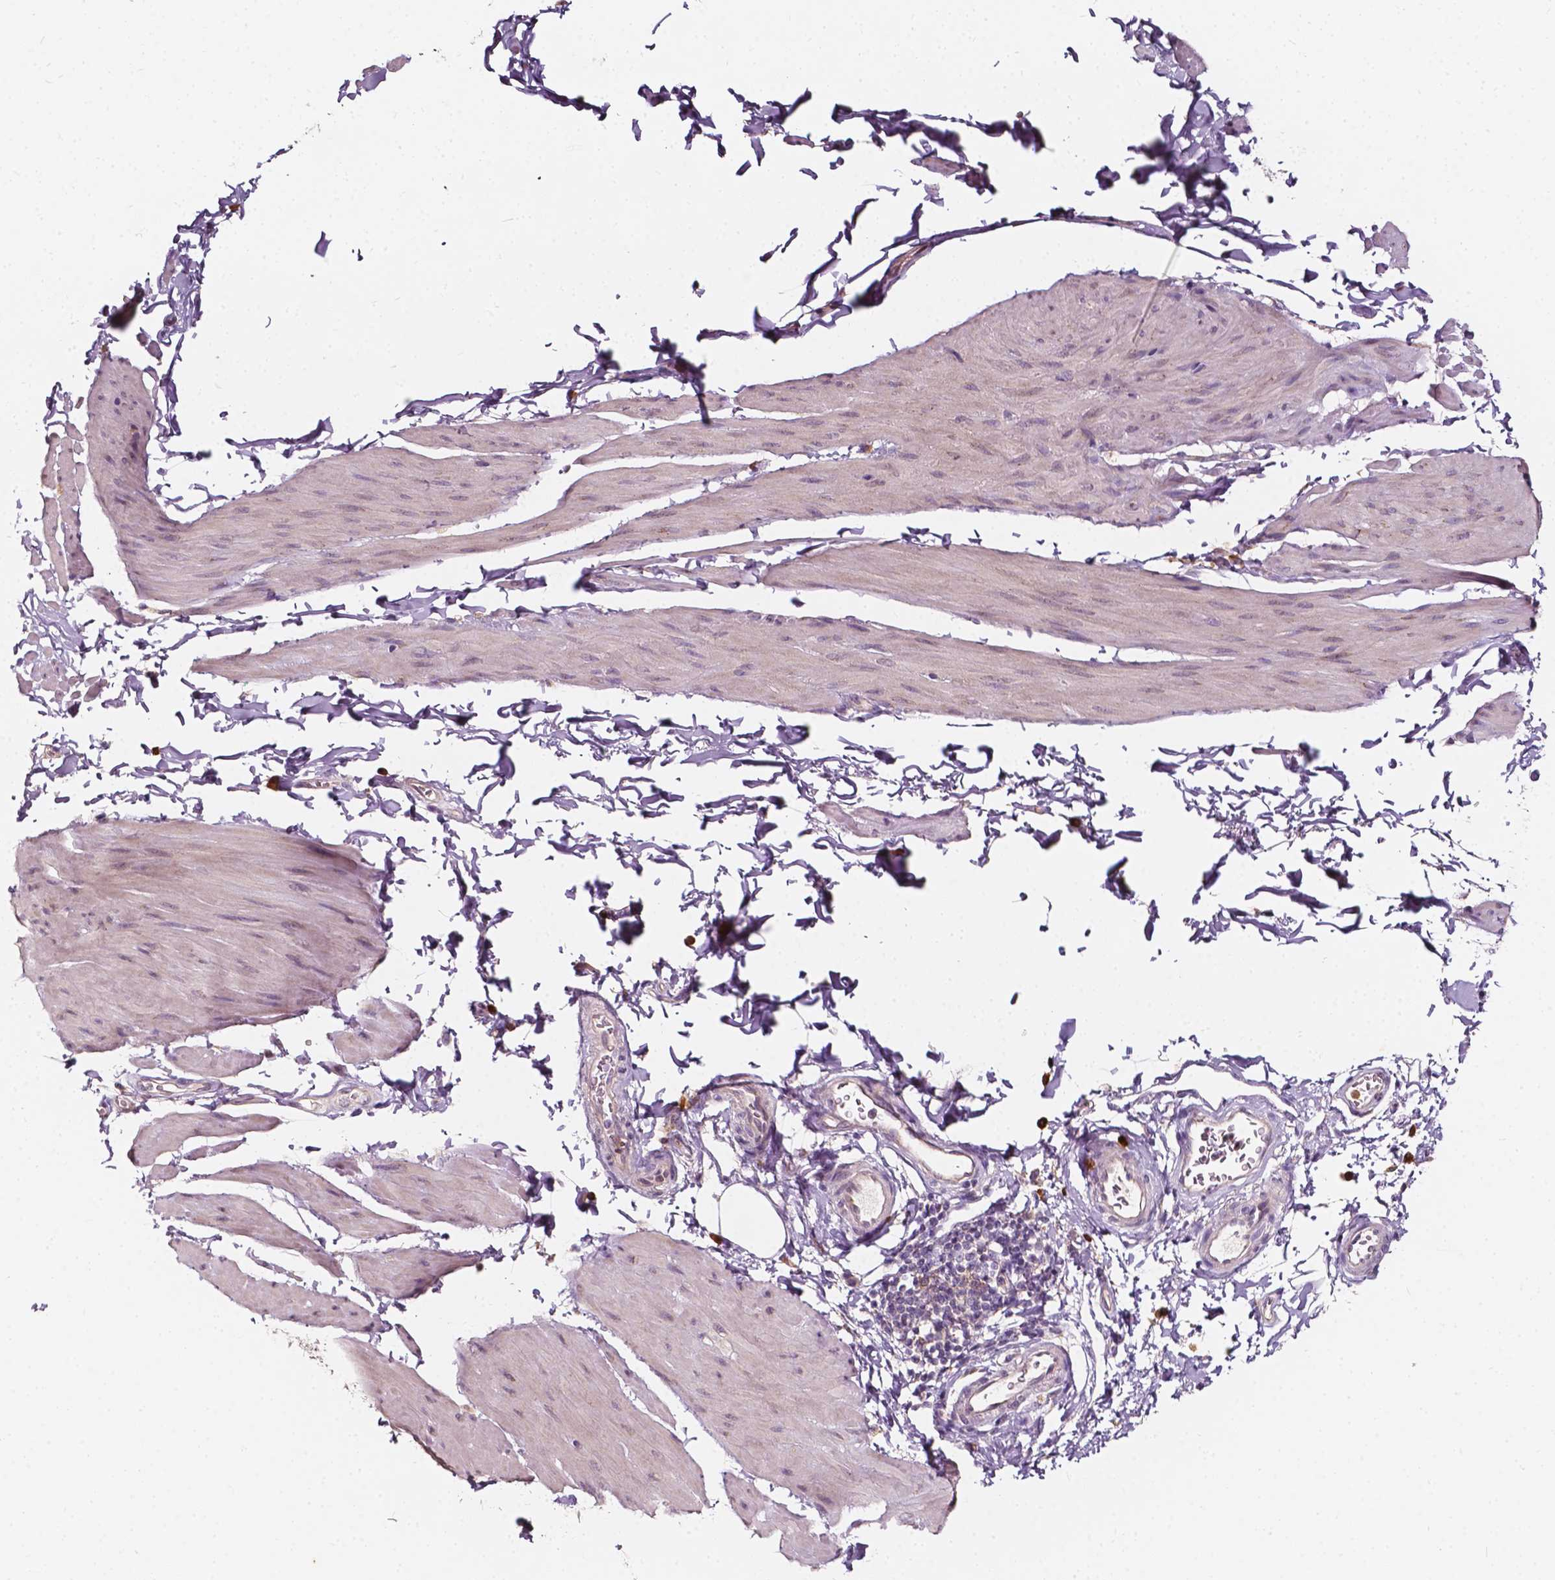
{"staining": {"intensity": "negative", "quantity": "none", "location": "none"}, "tissue": "smooth muscle", "cell_type": "Smooth muscle cells", "image_type": "normal", "snomed": [{"axis": "morphology", "description": "Normal tissue, NOS"}, {"axis": "topography", "description": "Adipose tissue"}, {"axis": "topography", "description": "Smooth muscle"}, {"axis": "topography", "description": "Peripheral nerve tissue"}], "caption": "Smooth muscle cells show no significant staining in benign smooth muscle. (DAB immunohistochemistry (IHC) visualized using brightfield microscopy, high magnification).", "gene": "NPC1L1", "patient": {"sex": "male", "age": 83}}